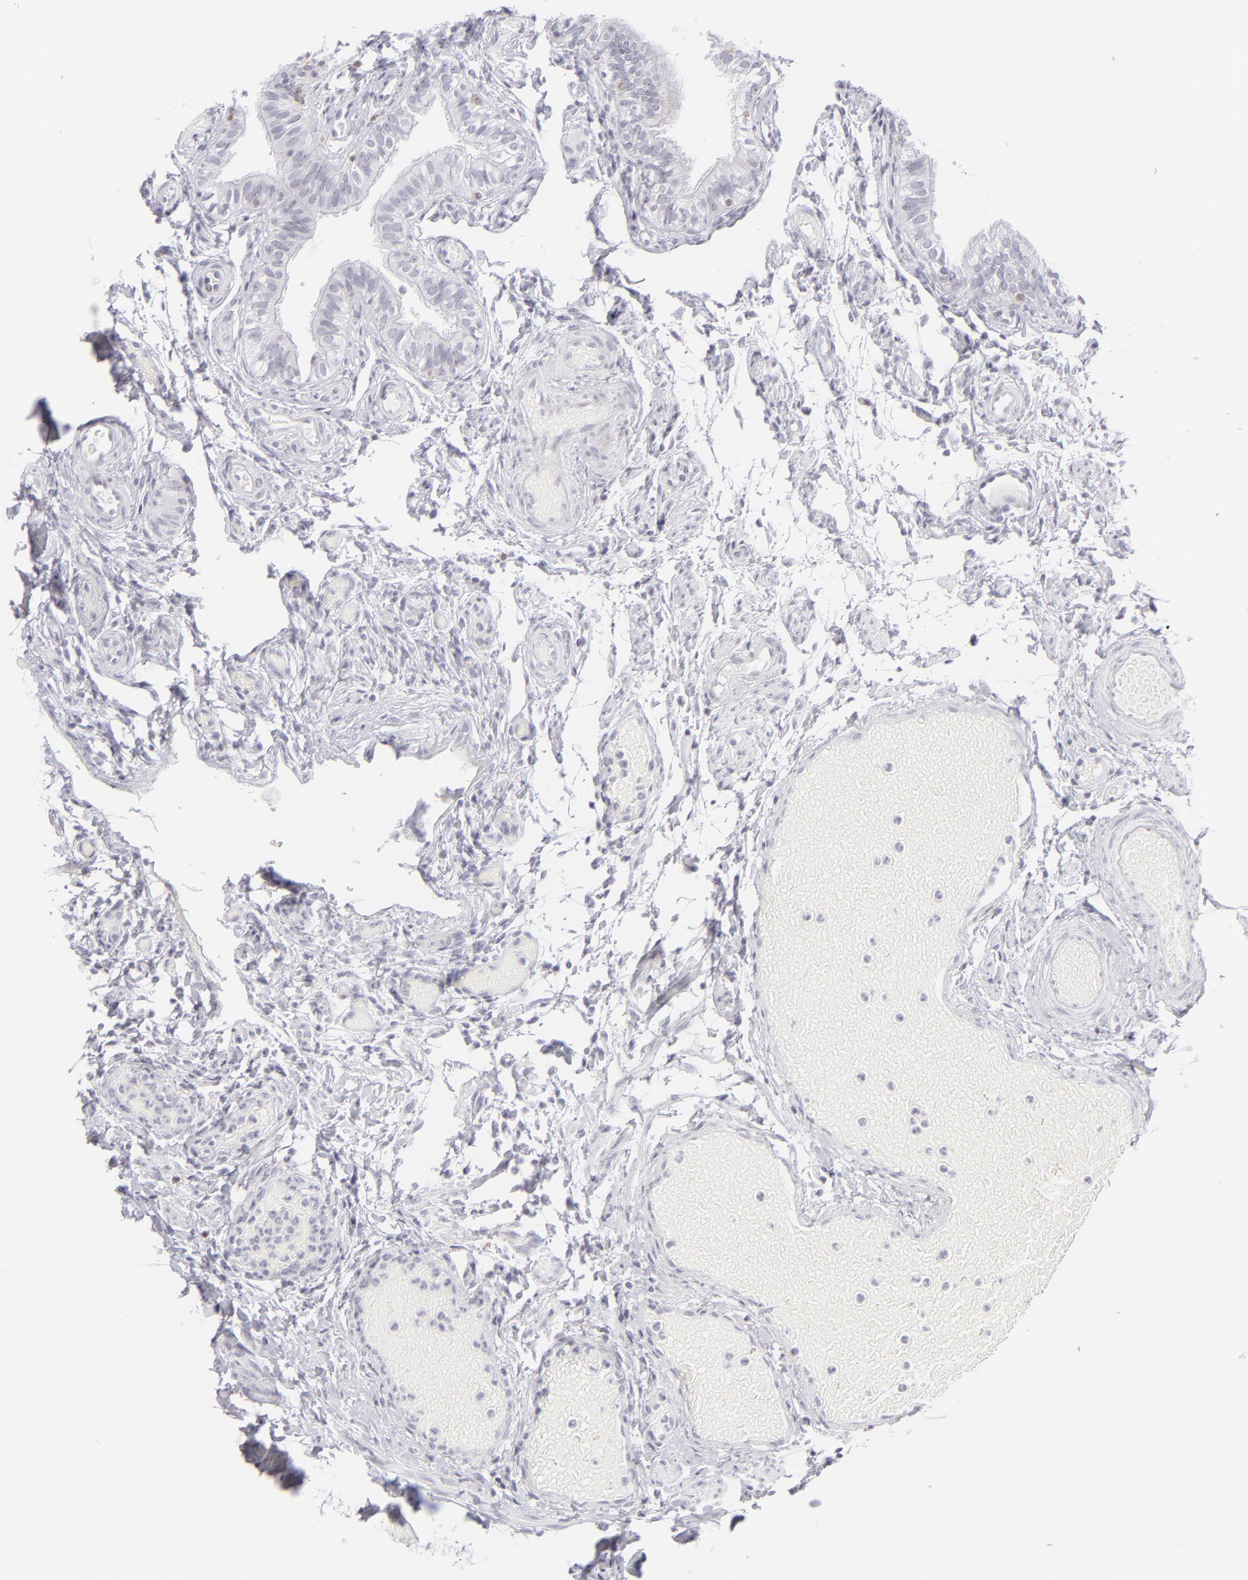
{"staining": {"intensity": "negative", "quantity": "none", "location": "none"}, "tissue": "fallopian tube", "cell_type": "Glandular cells", "image_type": "normal", "snomed": [{"axis": "morphology", "description": "Normal tissue, NOS"}, {"axis": "morphology", "description": "Dermoid, NOS"}, {"axis": "topography", "description": "Fallopian tube"}], "caption": "Histopathology image shows no protein positivity in glandular cells of normal fallopian tube.", "gene": "CD7", "patient": {"sex": "female", "age": 33}}